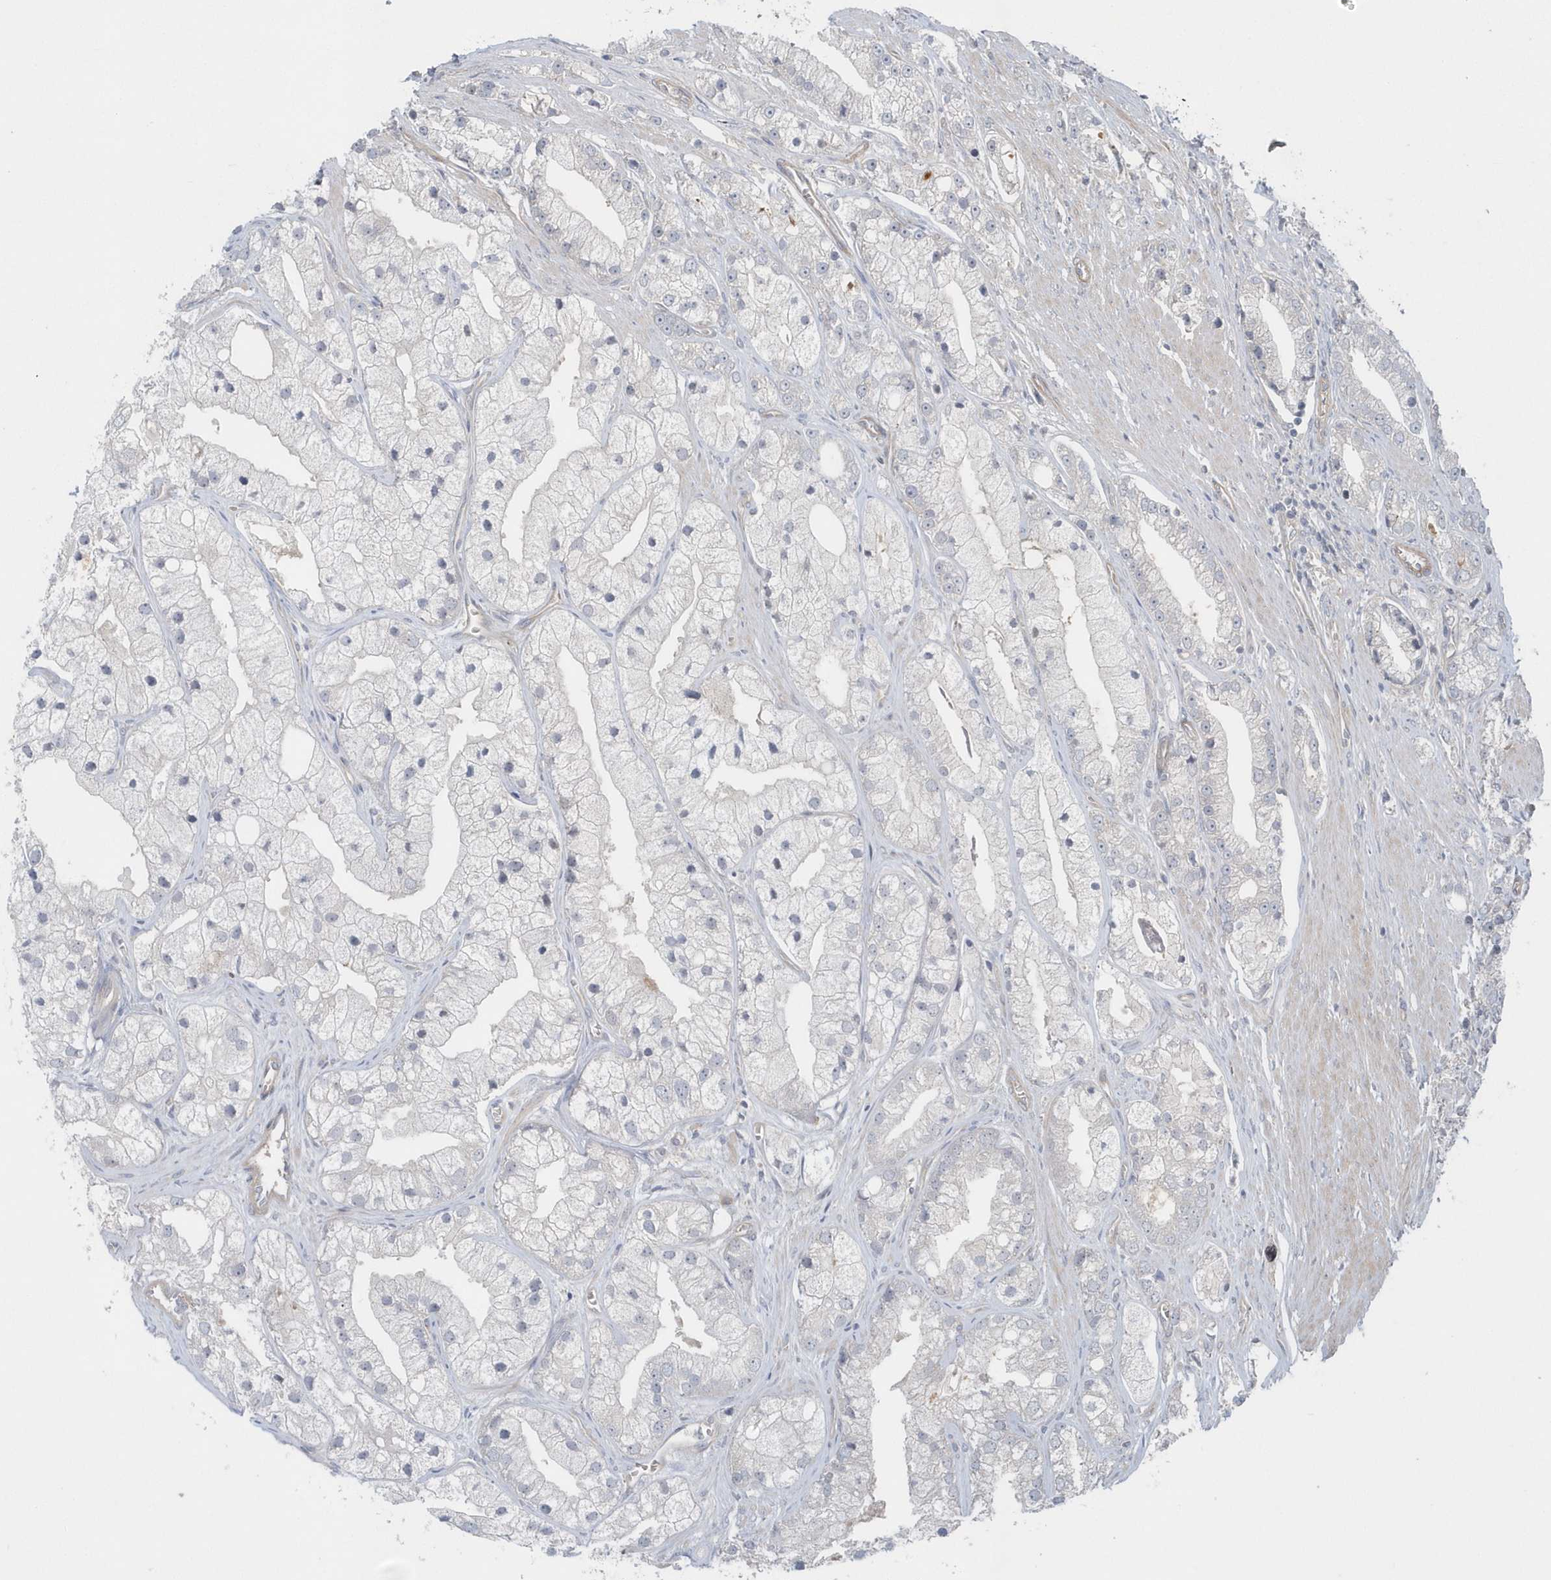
{"staining": {"intensity": "negative", "quantity": "none", "location": "none"}, "tissue": "prostate cancer", "cell_type": "Tumor cells", "image_type": "cancer", "snomed": [{"axis": "morphology", "description": "Adenocarcinoma, High grade"}, {"axis": "topography", "description": "Prostate"}], "caption": "Tumor cells are negative for brown protein staining in adenocarcinoma (high-grade) (prostate).", "gene": "ACTR1A", "patient": {"sex": "male", "age": 50}}